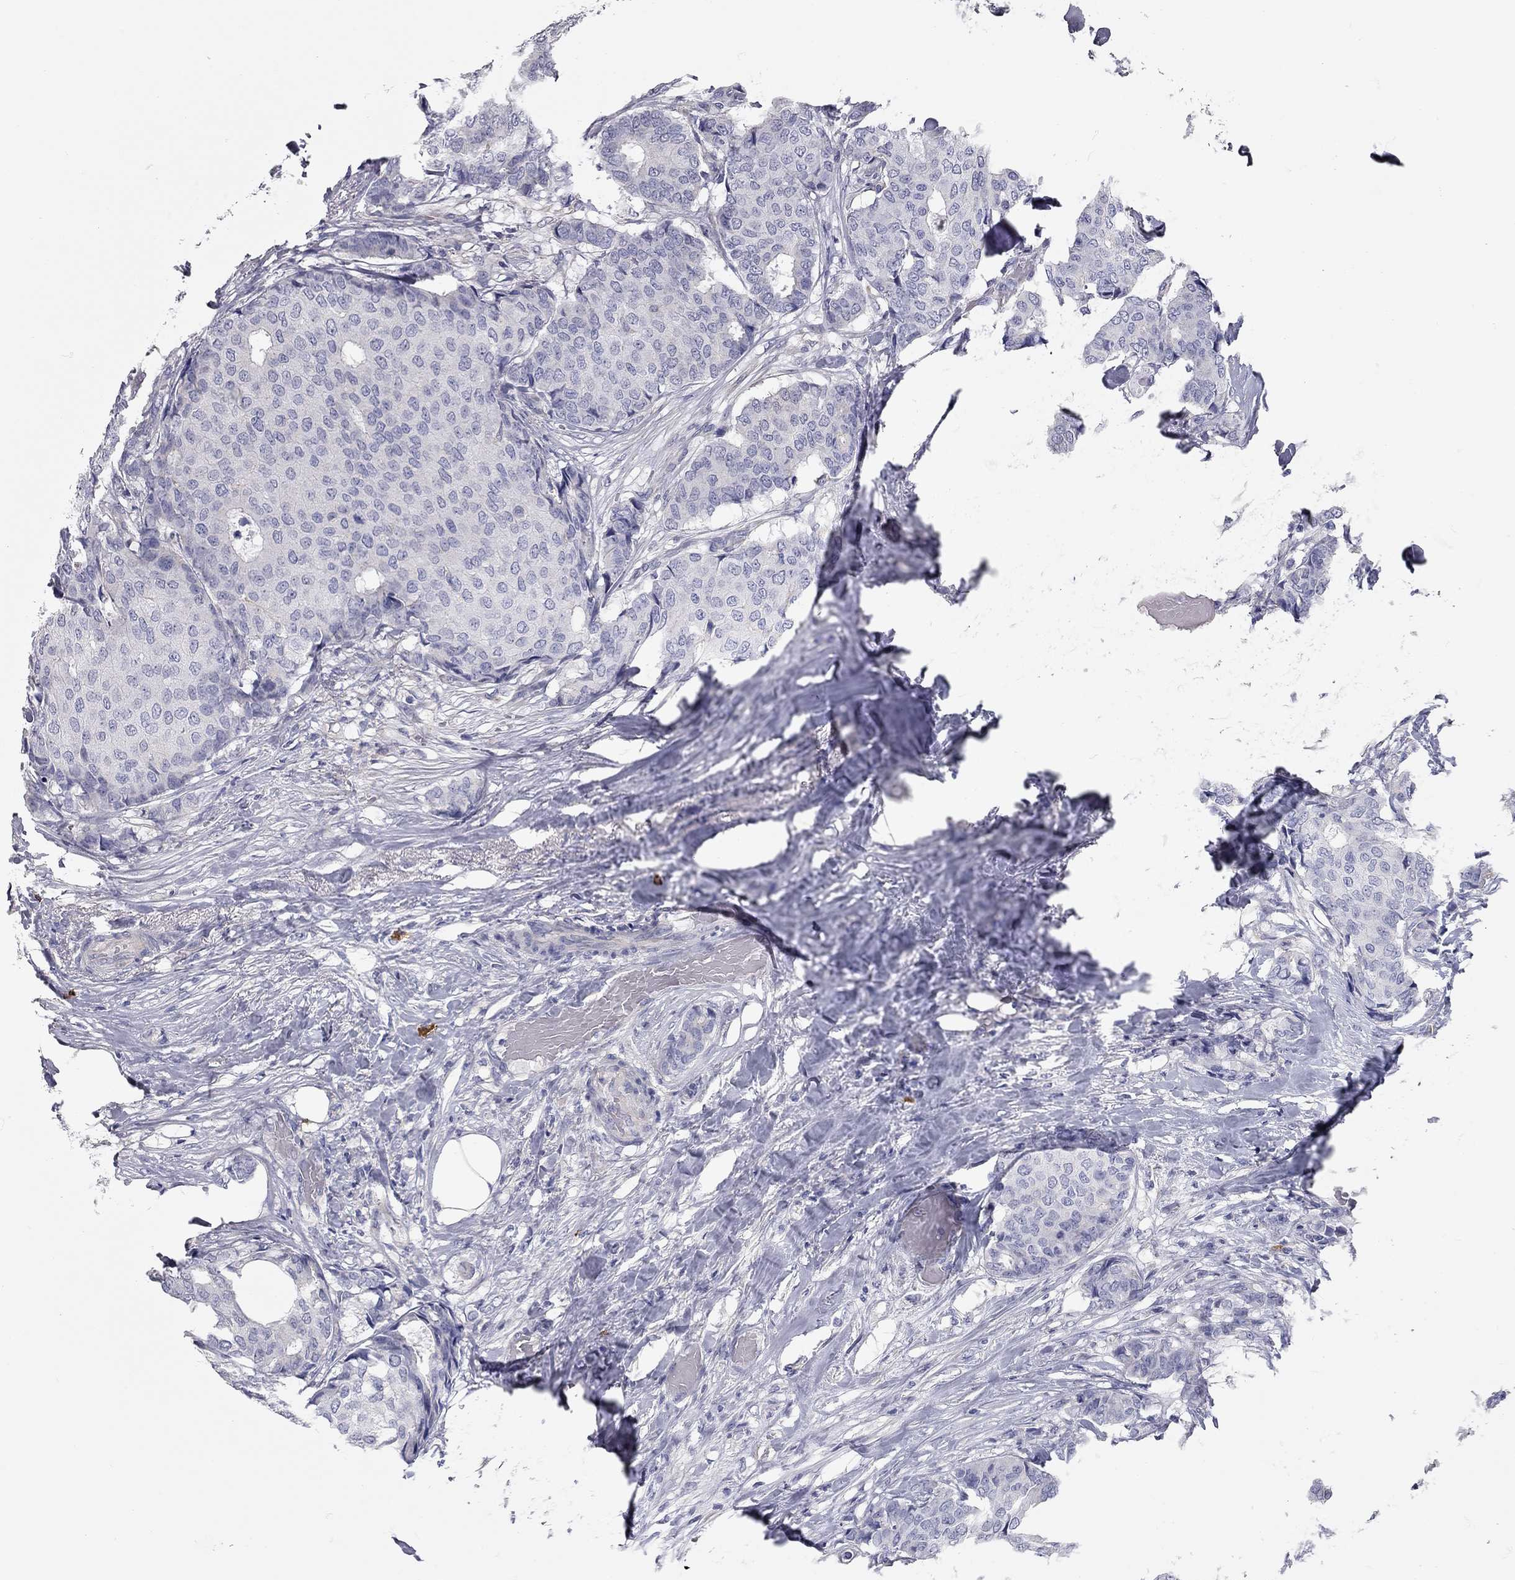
{"staining": {"intensity": "negative", "quantity": "none", "location": "none"}, "tissue": "breast cancer", "cell_type": "Tumor cells", "image_type": "cancer", "snomed": [{"axis": "morphology", "description": "Duct carcinoma"}, {"axis": "topography", "description": "Breast"}], "caption": "Breast intraductal carcinoma was stained to show a protein in brown. There is no significant positivity in tumor cells. (Stains: DAB IHC with hematoxylin counter stain, Microscopy: brightfield microscopy at high magnification).", "gene": "C10orf90", "patient": {"sex": "female", "age": 75}}